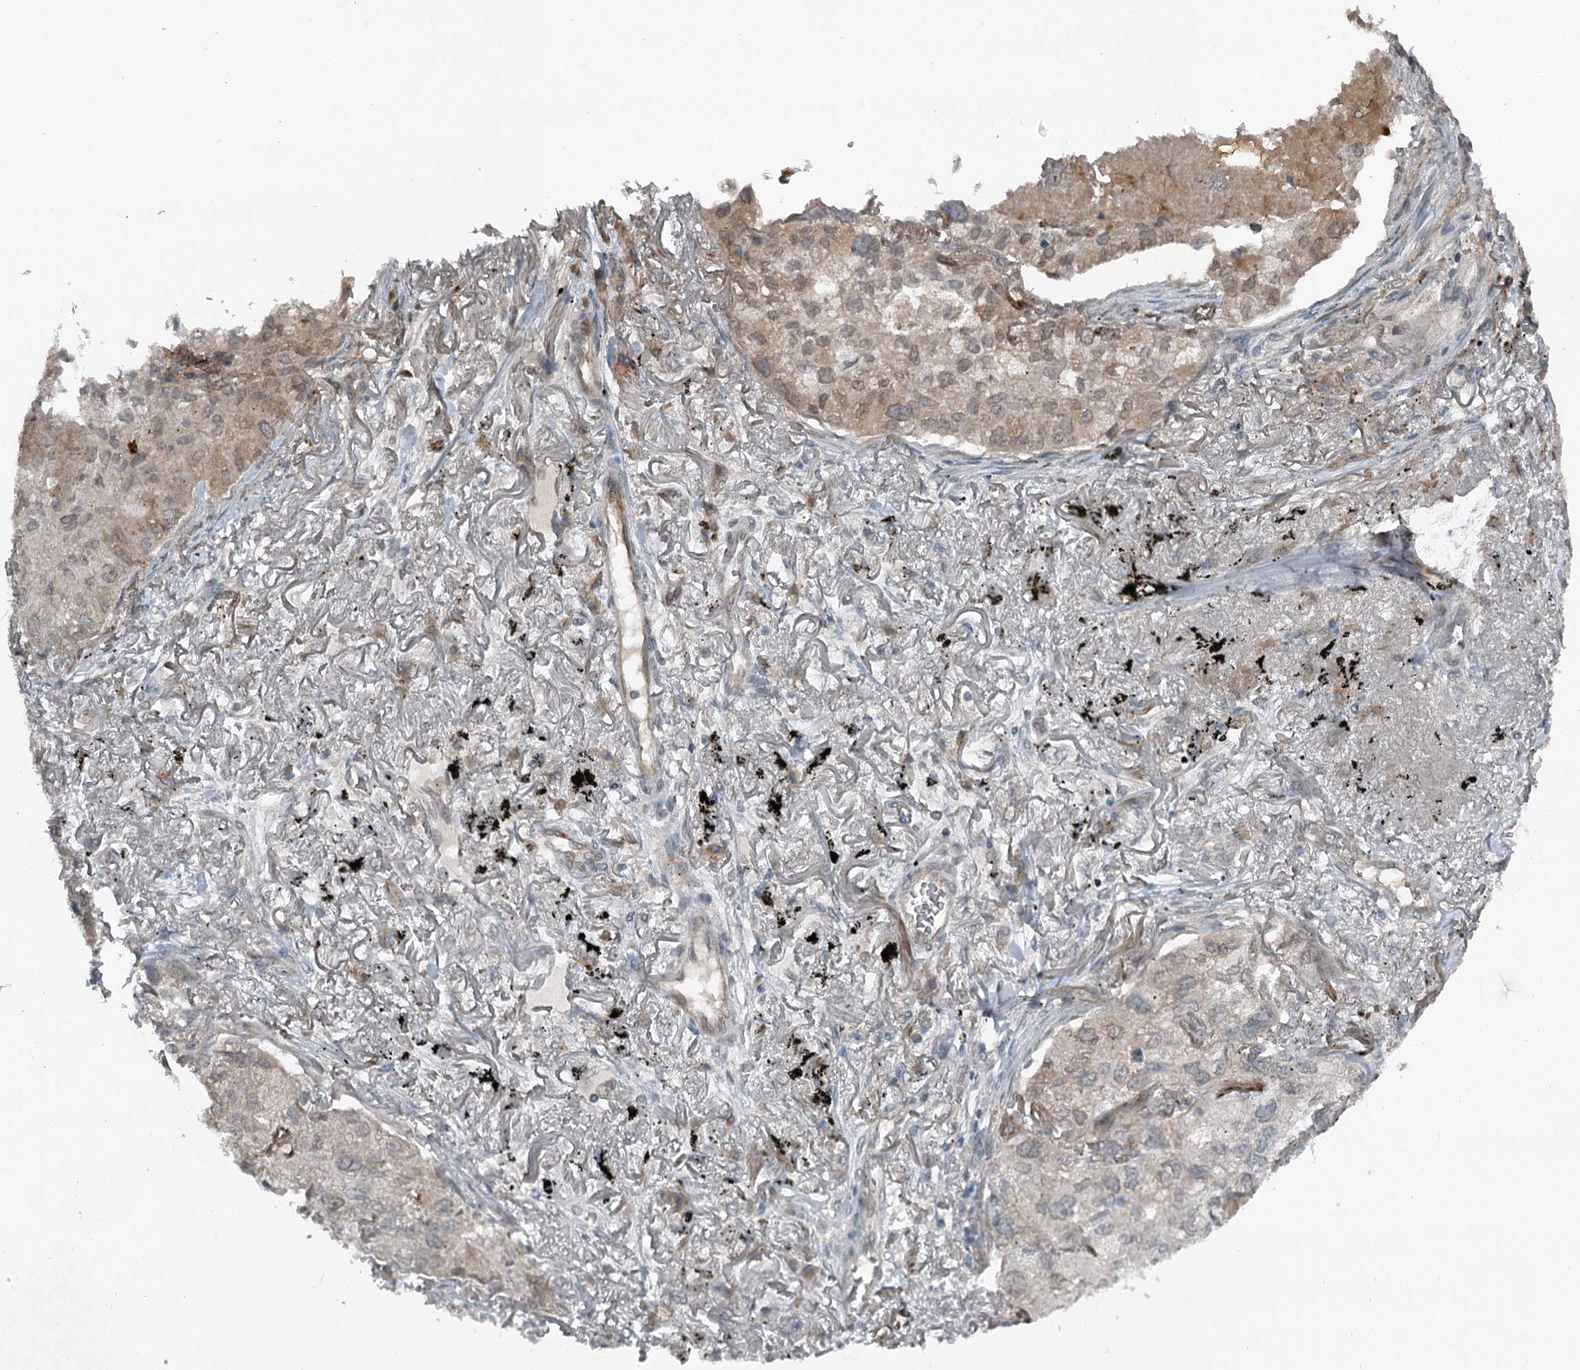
{"staining": {"intensity": "weak", "quantity": "<25%", "location": "cytoplasmic/membranous"}, "tissue": "lung cancer", "cell_type": "Tumor cells", "image_type": "cancer", "snomed": [{"axis": "morphology", "description": "Adenocarcinoma, NOS"}, {"axis": "topography", "description": "Lung"}], "caption": "Tumor cells show no significant staining in lung cancer (adenocarcinoma).", "gene": "SLC39A8", "patient": {"sex": "male", "age": 65}}